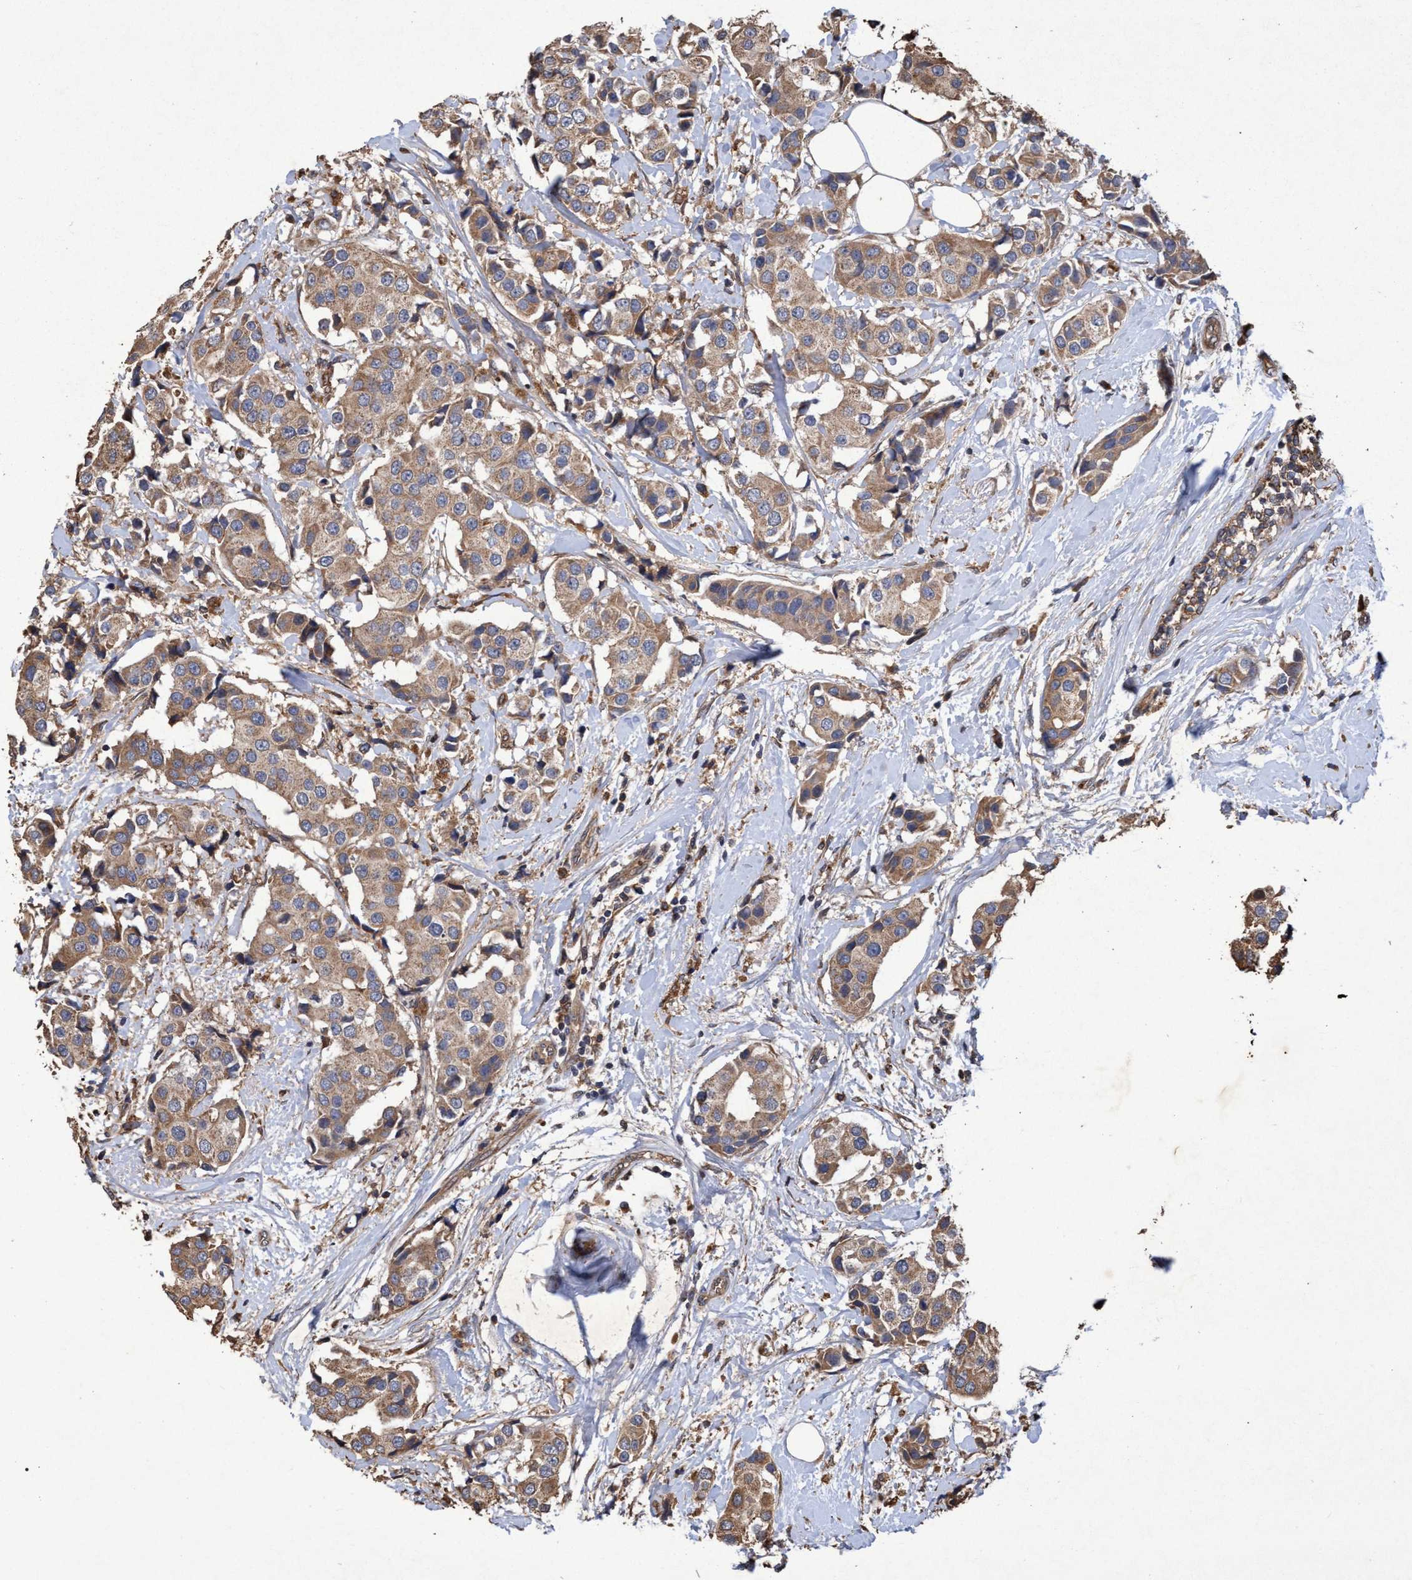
{"staining": {"intensity": "weak", "quantity": ">75%", "location": "cytoplasmic/membranous"}, "tissue": "breast cancer", "cell_type": "Tumor cells", "image_type": "cancer", "snomed": [{"axis": "morphology", "description": "Normal tissue, NOS"}, {"axis": "morphology", "description": "Duct carcinoma"}, {"axis": "topography", "description": "Breast"}], "caption": "Breast cancer (invasive ductal carcinoma) was stained to show a protein in brown. There is low levels of weak cytoplasmic/membranous staining in about >75% of tumor cells. The staining was performed using DAB (3,3'-diaminobenzidine) to visualize the protein expression in brown, while the nuclei were stained in blue with hematoxylin (Magnification: 20x).", "gene": "CHMP6", "patient": {"sex": "female", "age": 39}}